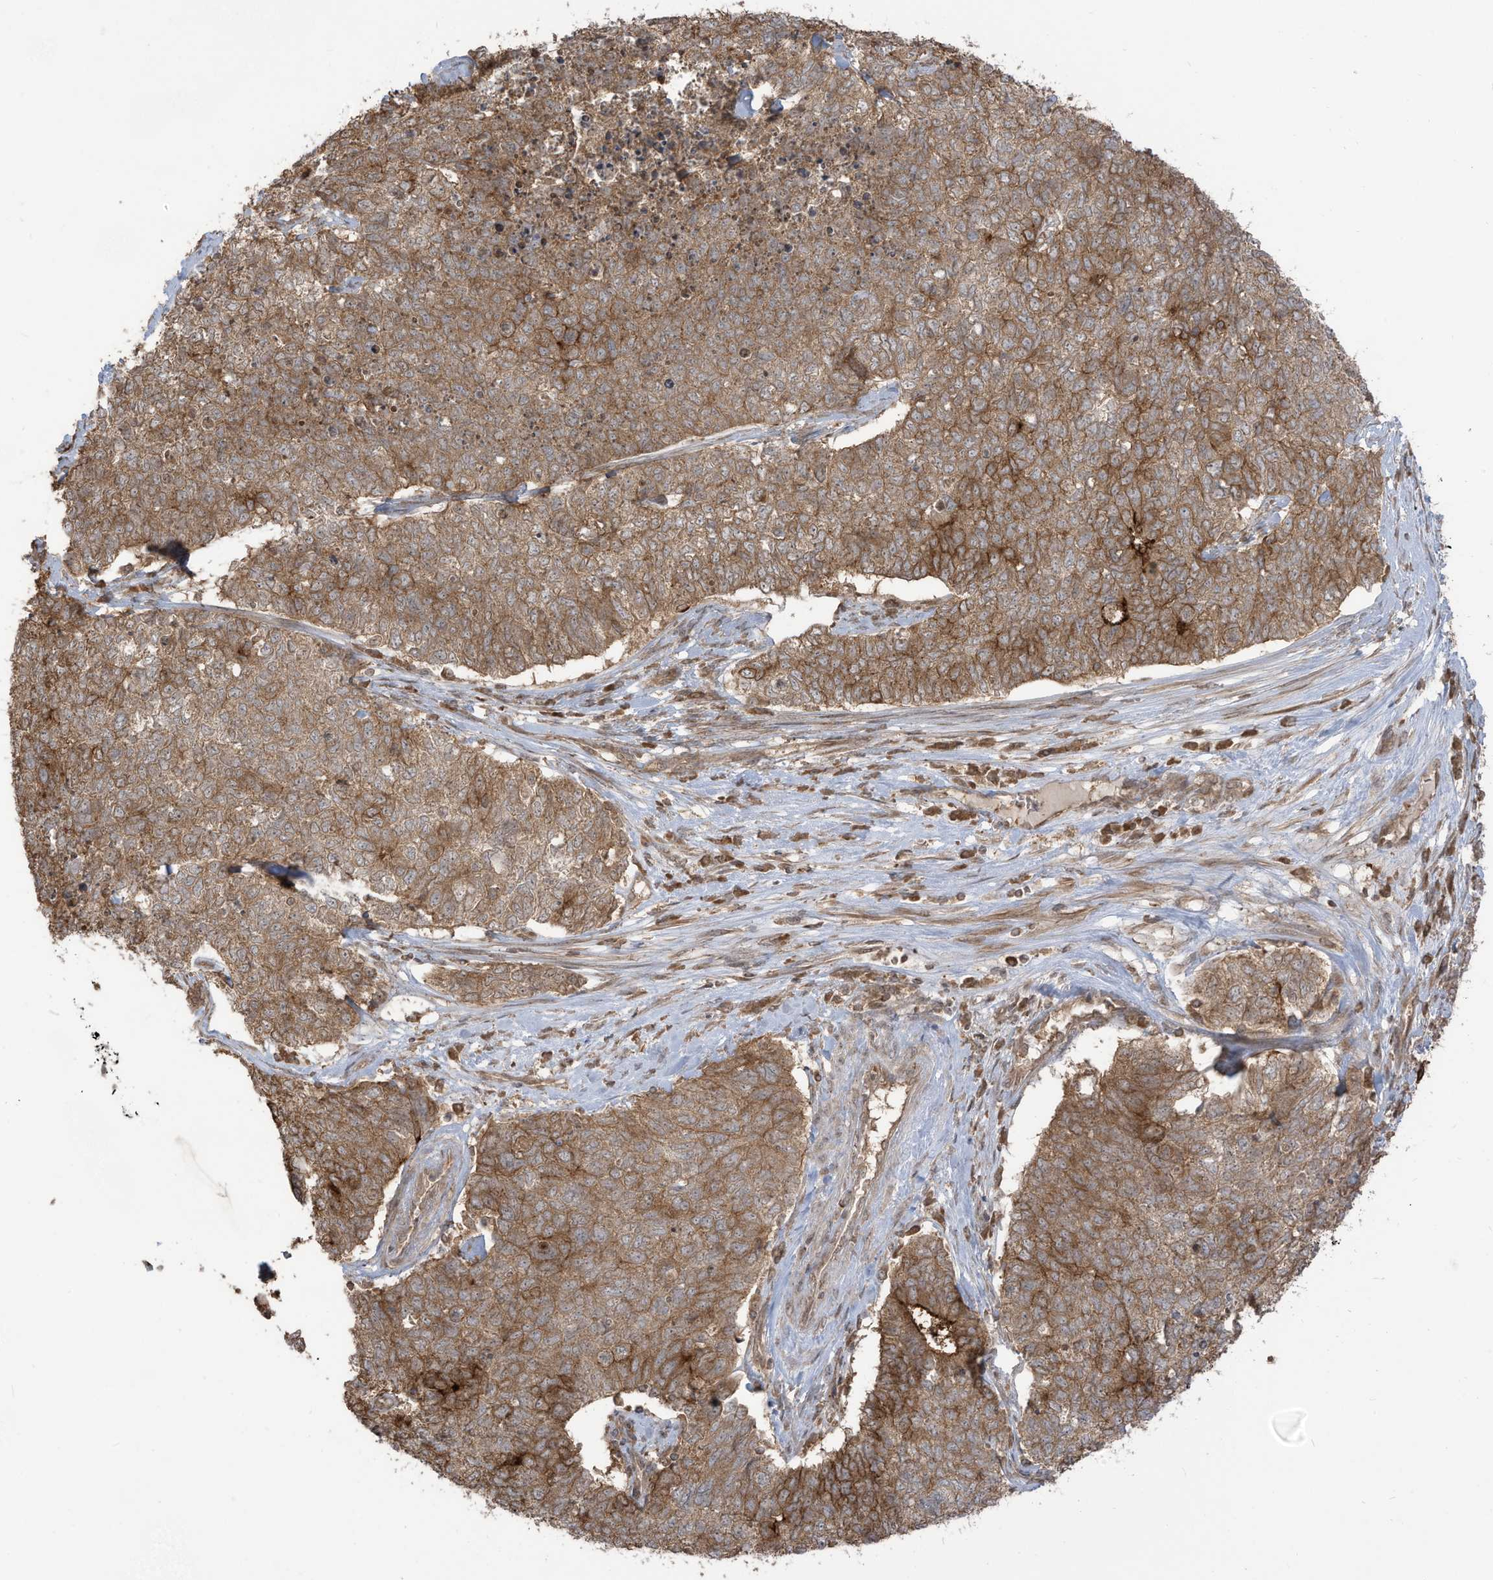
{"staining": {"intensity": "moderate", "quantity": ">75%", "location": "cytoplasmic/membranous"}, "tissue": "cervical cancer", "cell_type": "Tumor cells", "image_type": "cancer", "snomed": [{"axis": "morphology", "description": "Squamous cell carcinoma, NOS"}, {"axis": "topography", "description": "Cervix"}], "caption": "Immunohistochemistry (IHC) of human cervical cancer displays medium levels of moderate cytoplasmic/membranous positivity in about >75% of tumor cells.", "gene": "CARF", "patient": {"sex": "female", "age": 63}}